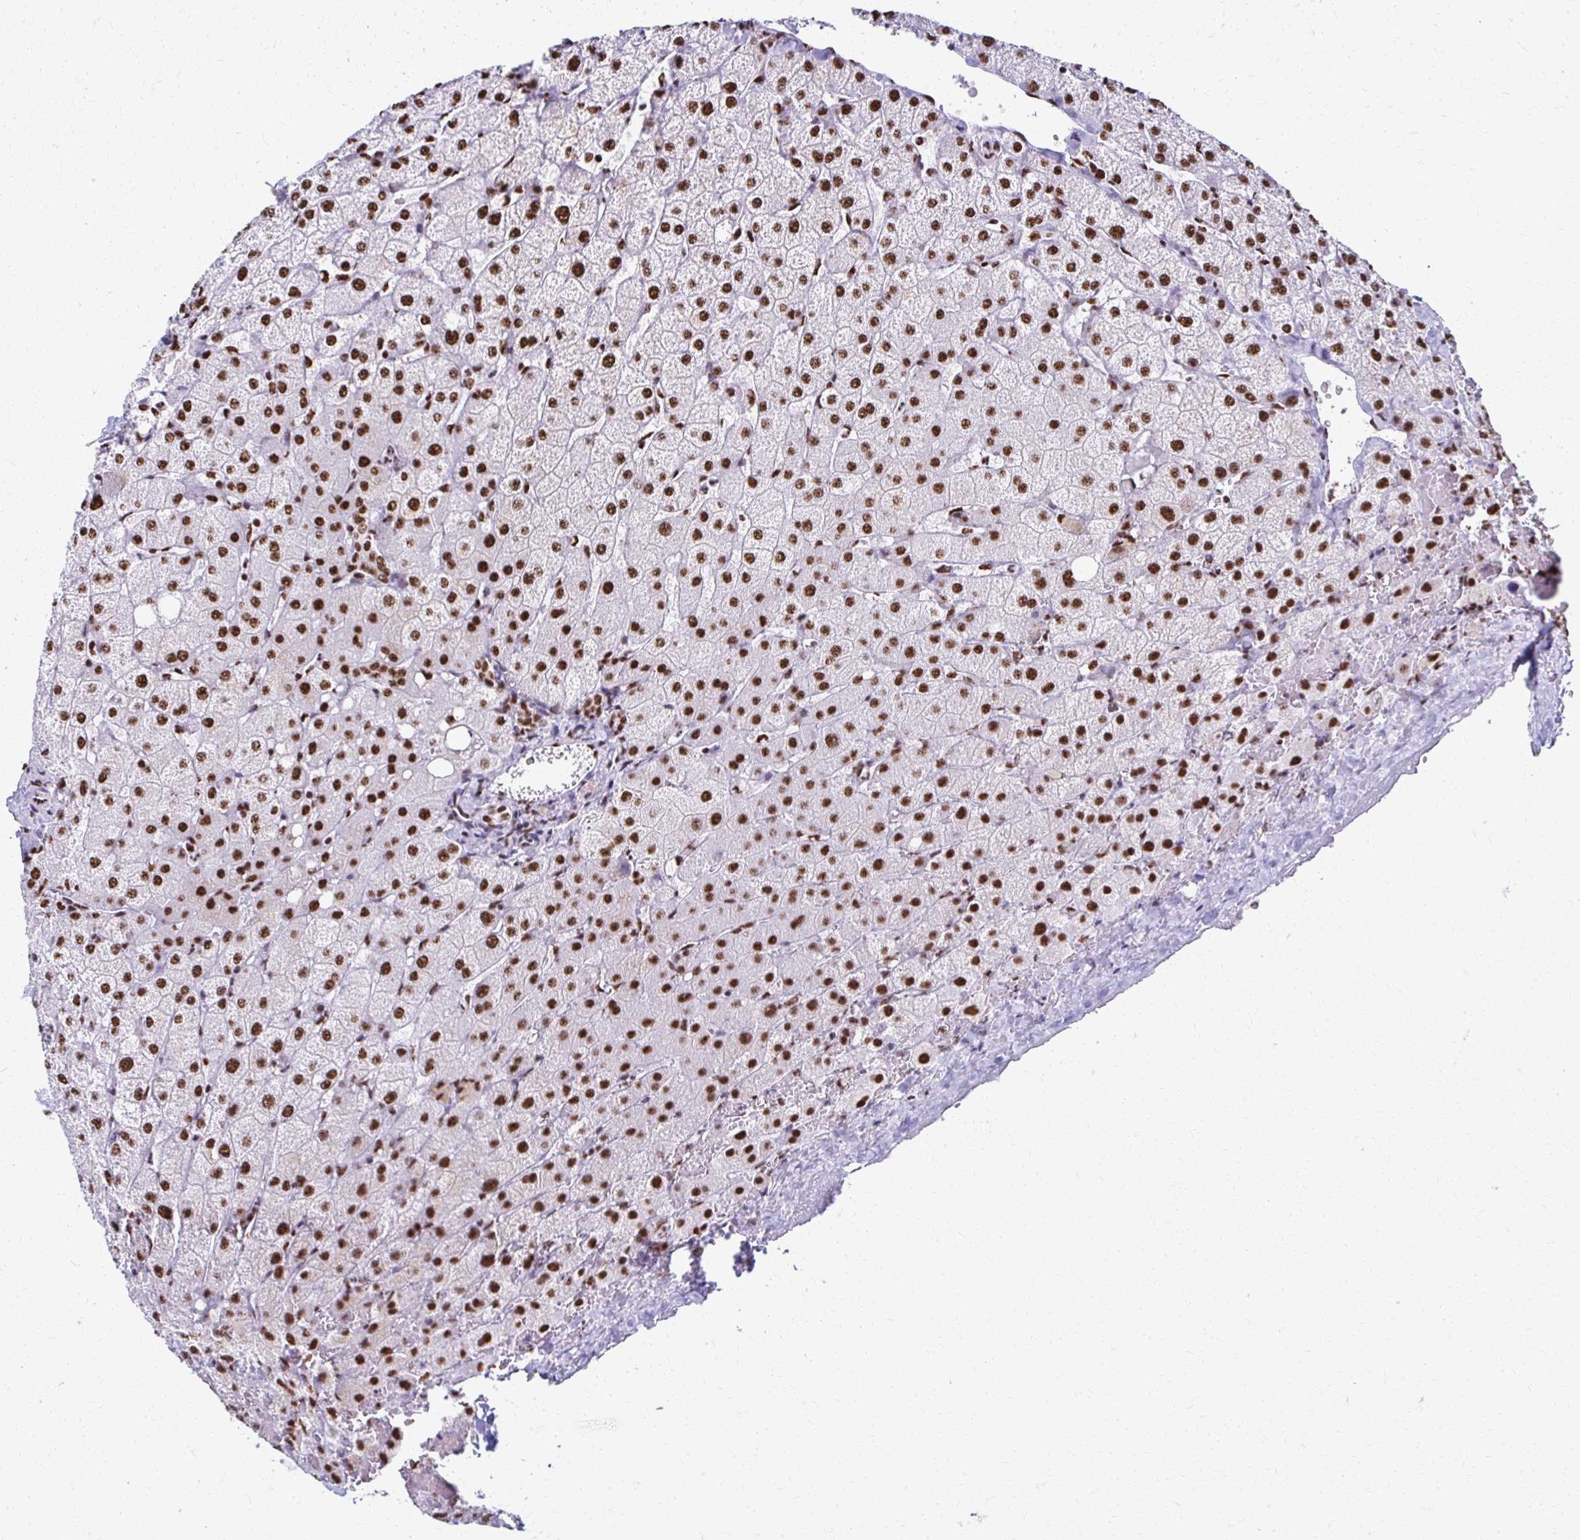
{"staining": {"intensity": "moderate", "quantity": ">75%", "location": "nuclear"}, "tissue": "liver", "cell_type": "Cholangiocytes", "image_type": "normal", "snomed": [{"axis": "morphology", "description": "Normal tissue, NOS"}, {"axis": "topography", "description": "Liver"}], "caption": "Immunohistochemical staining of normal liver displays medium levels of moderate nuclear expression in approximately >75% of cholangiocytes. (DAB (3,3'-diaminobenzidine) IHC with brightfield microscopy, high magnification).", "gene": "NONO", "patient": {"sex": "female", "age": 54}}